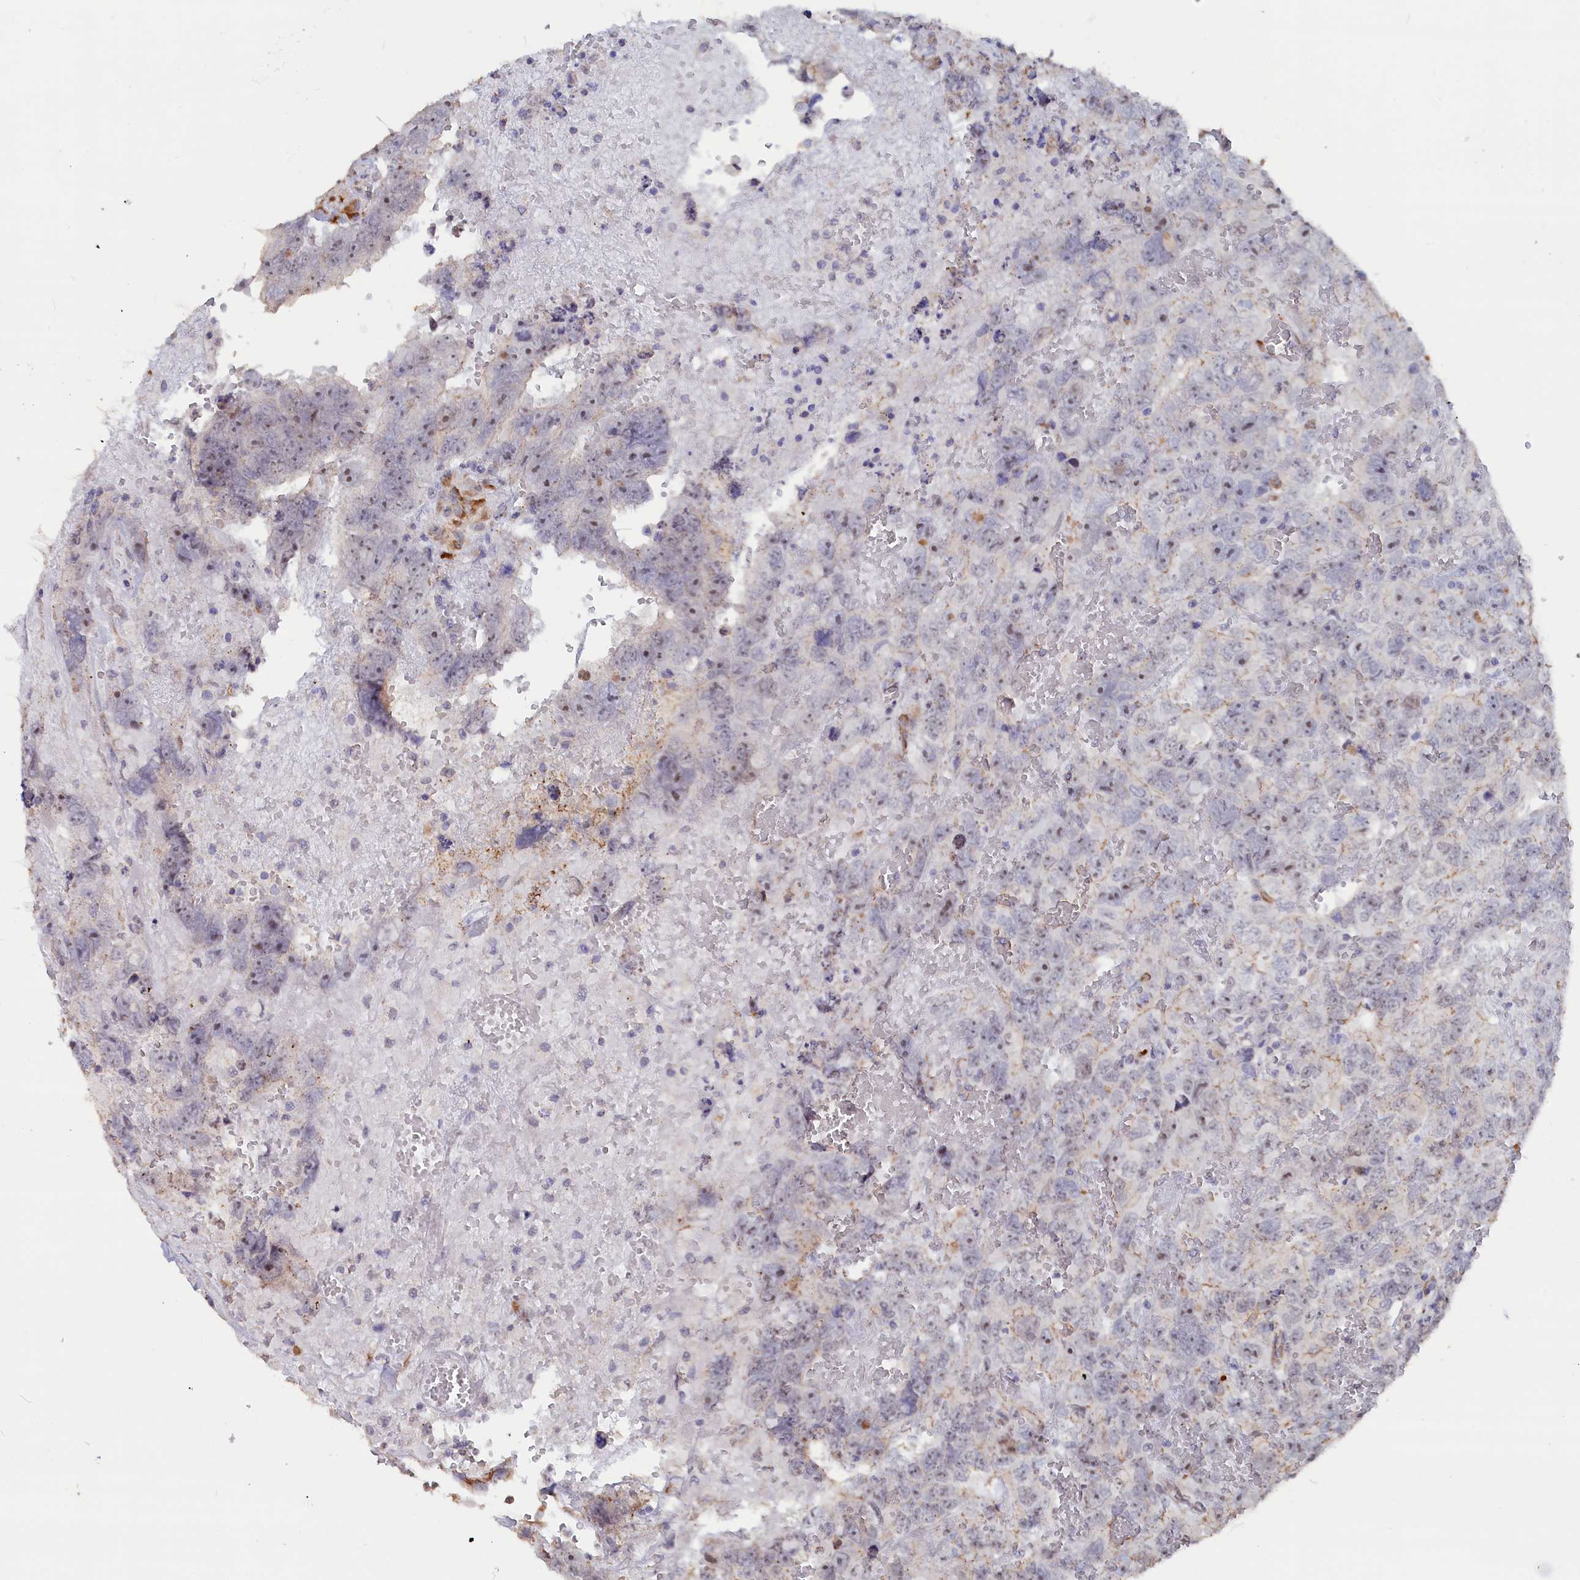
{"staining": {"intensity": "weak", "quantity": "<25%", "location": "nuclear"}, "tissue": "testis cancer", "cell_type": "Tumor cells", "image_type": "cancer", "snomed": [{"axis": "morphology", "description": "Carcinoma, Embryonal, NOS"}, {"axis": "topography", "description": "Testis"}], "caption": "Immunohistochemistry (IHC) of human testis cancer (embryonal carcinoma) reveals no staining in tumor cells.", "gene": "SEMG2", "patient": {"sex": "male", "age": 45}}